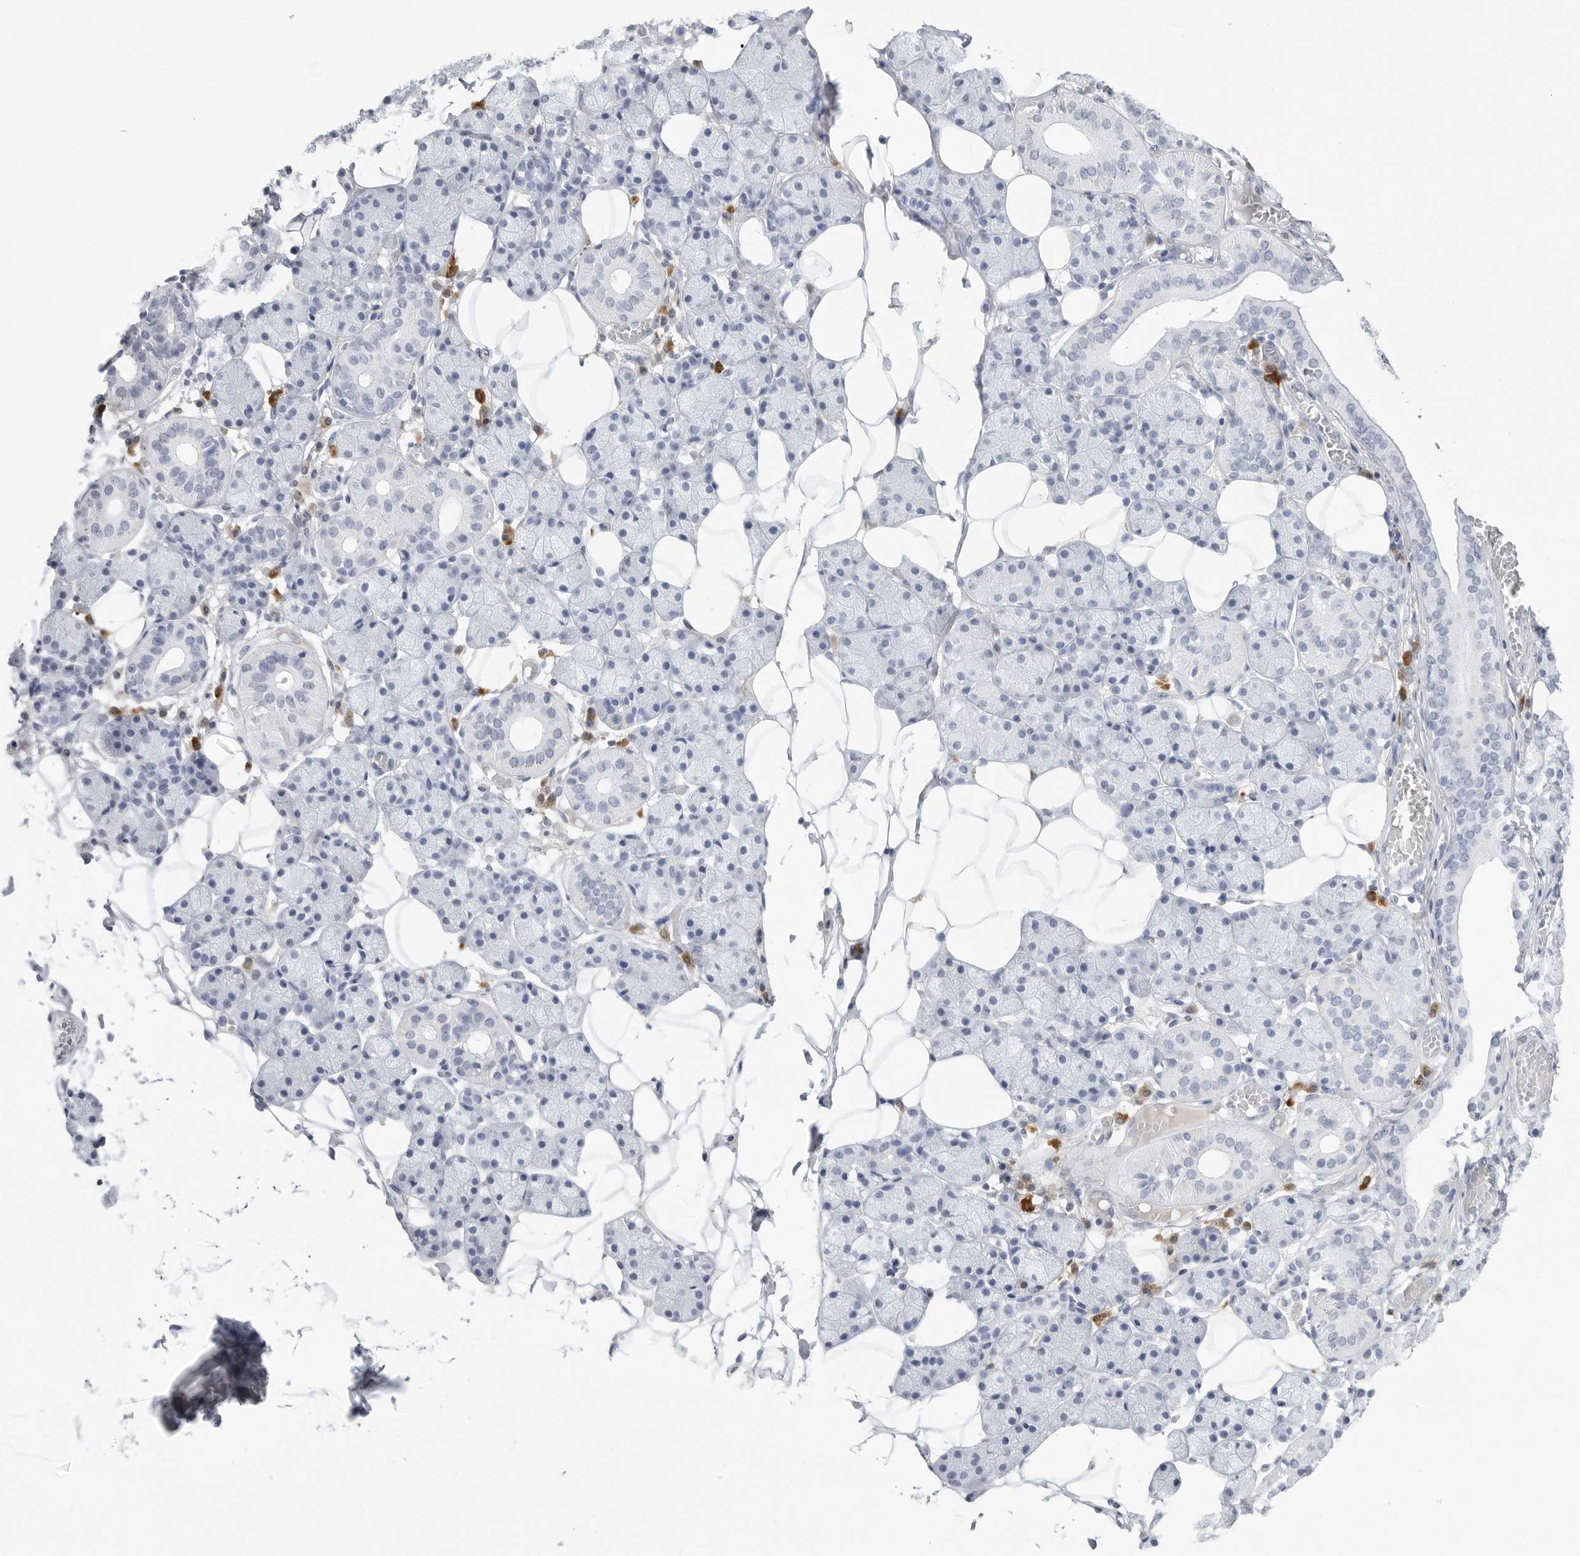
{"staining": {"intensity": "negative", "quantity": "none", "location": "none"}, "tissue": "salivary gland", "cell_type": "Glandular cells", "image_type": "normal", "snomed": [{"axis": "morphology", "description": "Normal tissue, NOS"}, {"axis": "topography", "description": "Salivary gland"}], "caption": "The histopathology image demonstrates no significant positivity in glandular cells of salivary gland. The staining was performed using DAB (3,3'-diaminobenzidine) to visualize the protein expression in brown, while the nuclei were stained in blue with hematoxylin (Magnification: 20x).", "gene": "AMPD1", "patient": {"sex": "female", "age": 33}}